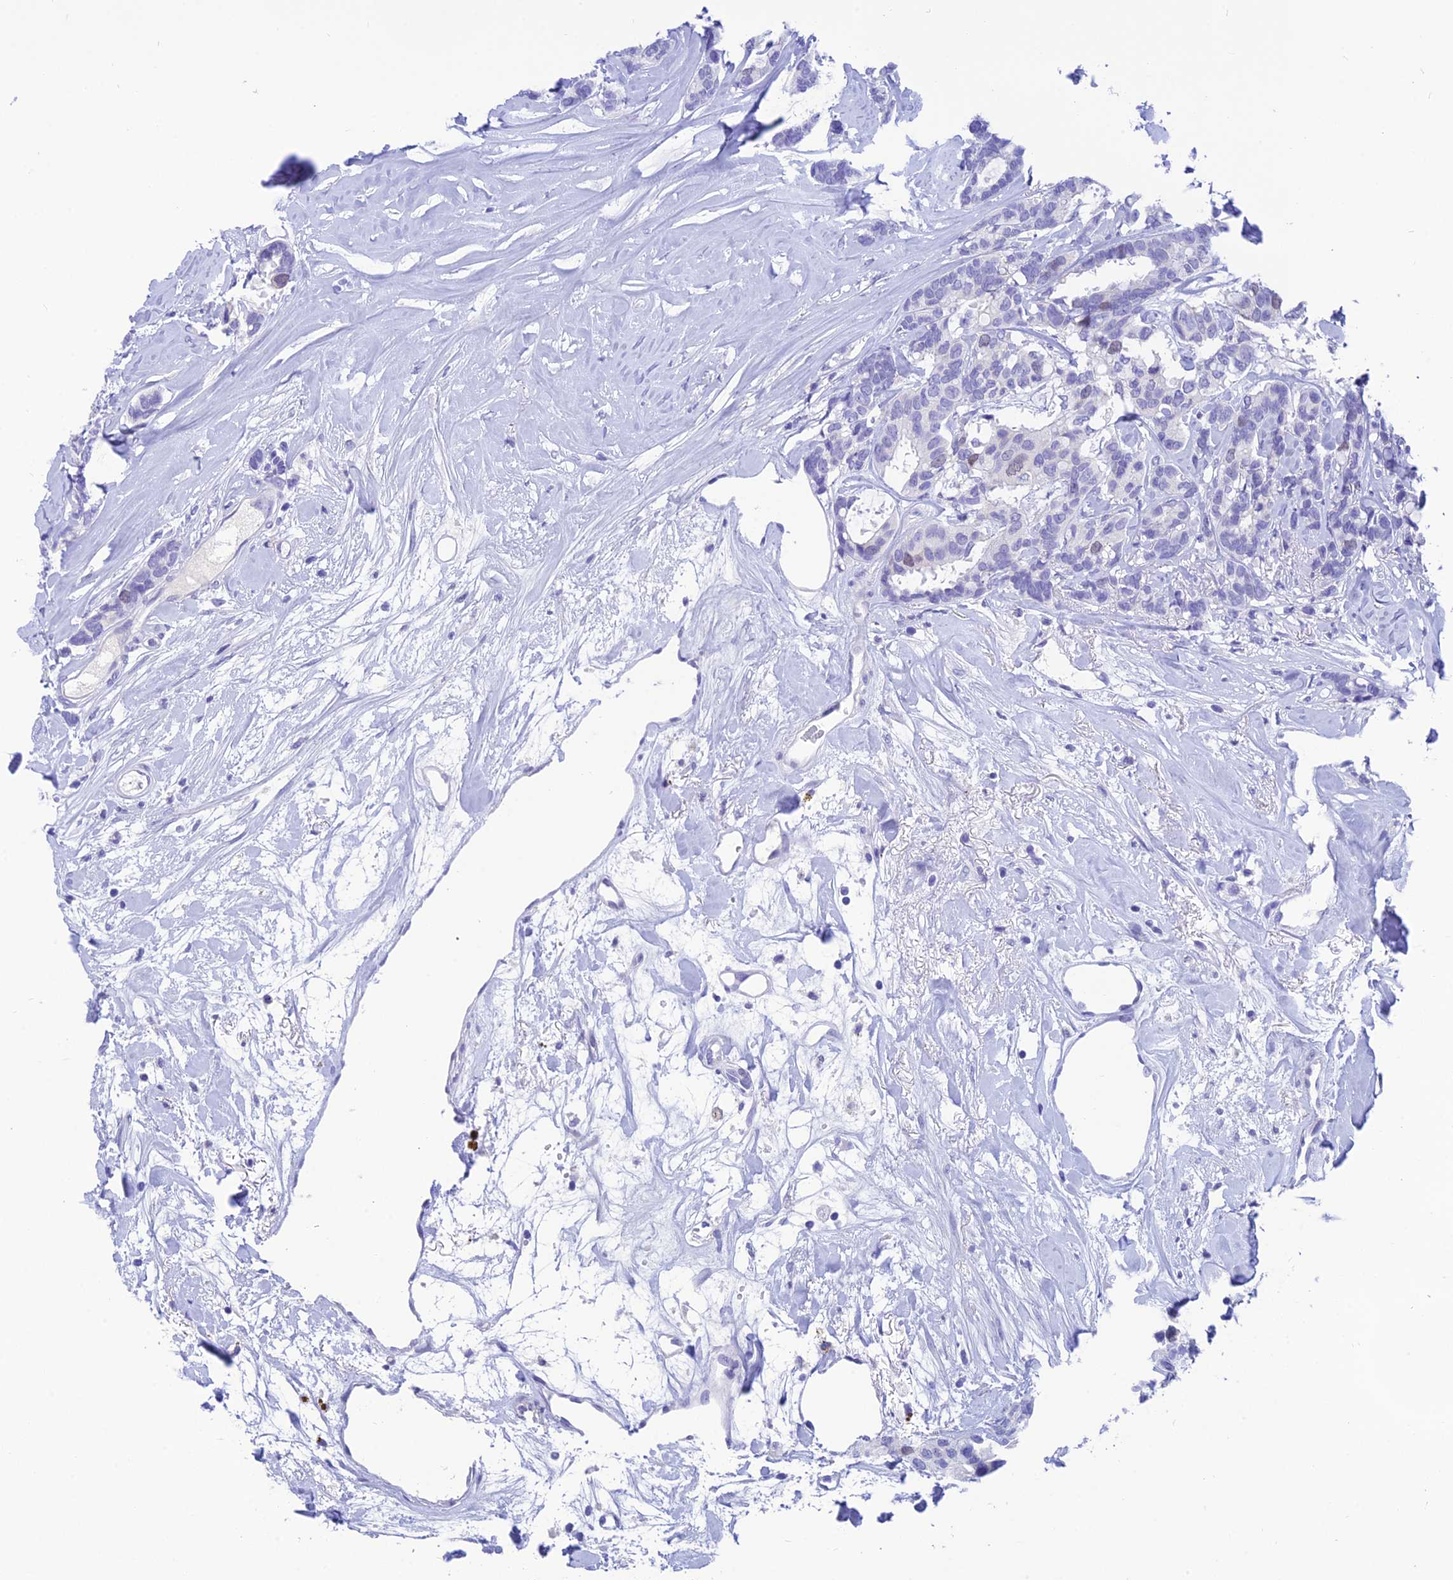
{"staining": {"intensity": "negative", "quantity": "none", "location": "none"}, "tissue": "breast cancer", "cell_type": "Tumor cells", "image_type": "cancer", "snomed": [{"axis": "morphology", "description": "Duct carcinoma"}, {"axis": "topography", "description": "Breast"}], "caption": "Protein analysis of intraductal carcinoma (breast) reveals no significant expression in tumor cells. (Brightfield microscopy of DAB (3,3'-diaminobenzidine) immunohistochemistry (IHC) at high magnification).", "gene": "KDELR3", "patient": {"sex": "female", "age": 87}}